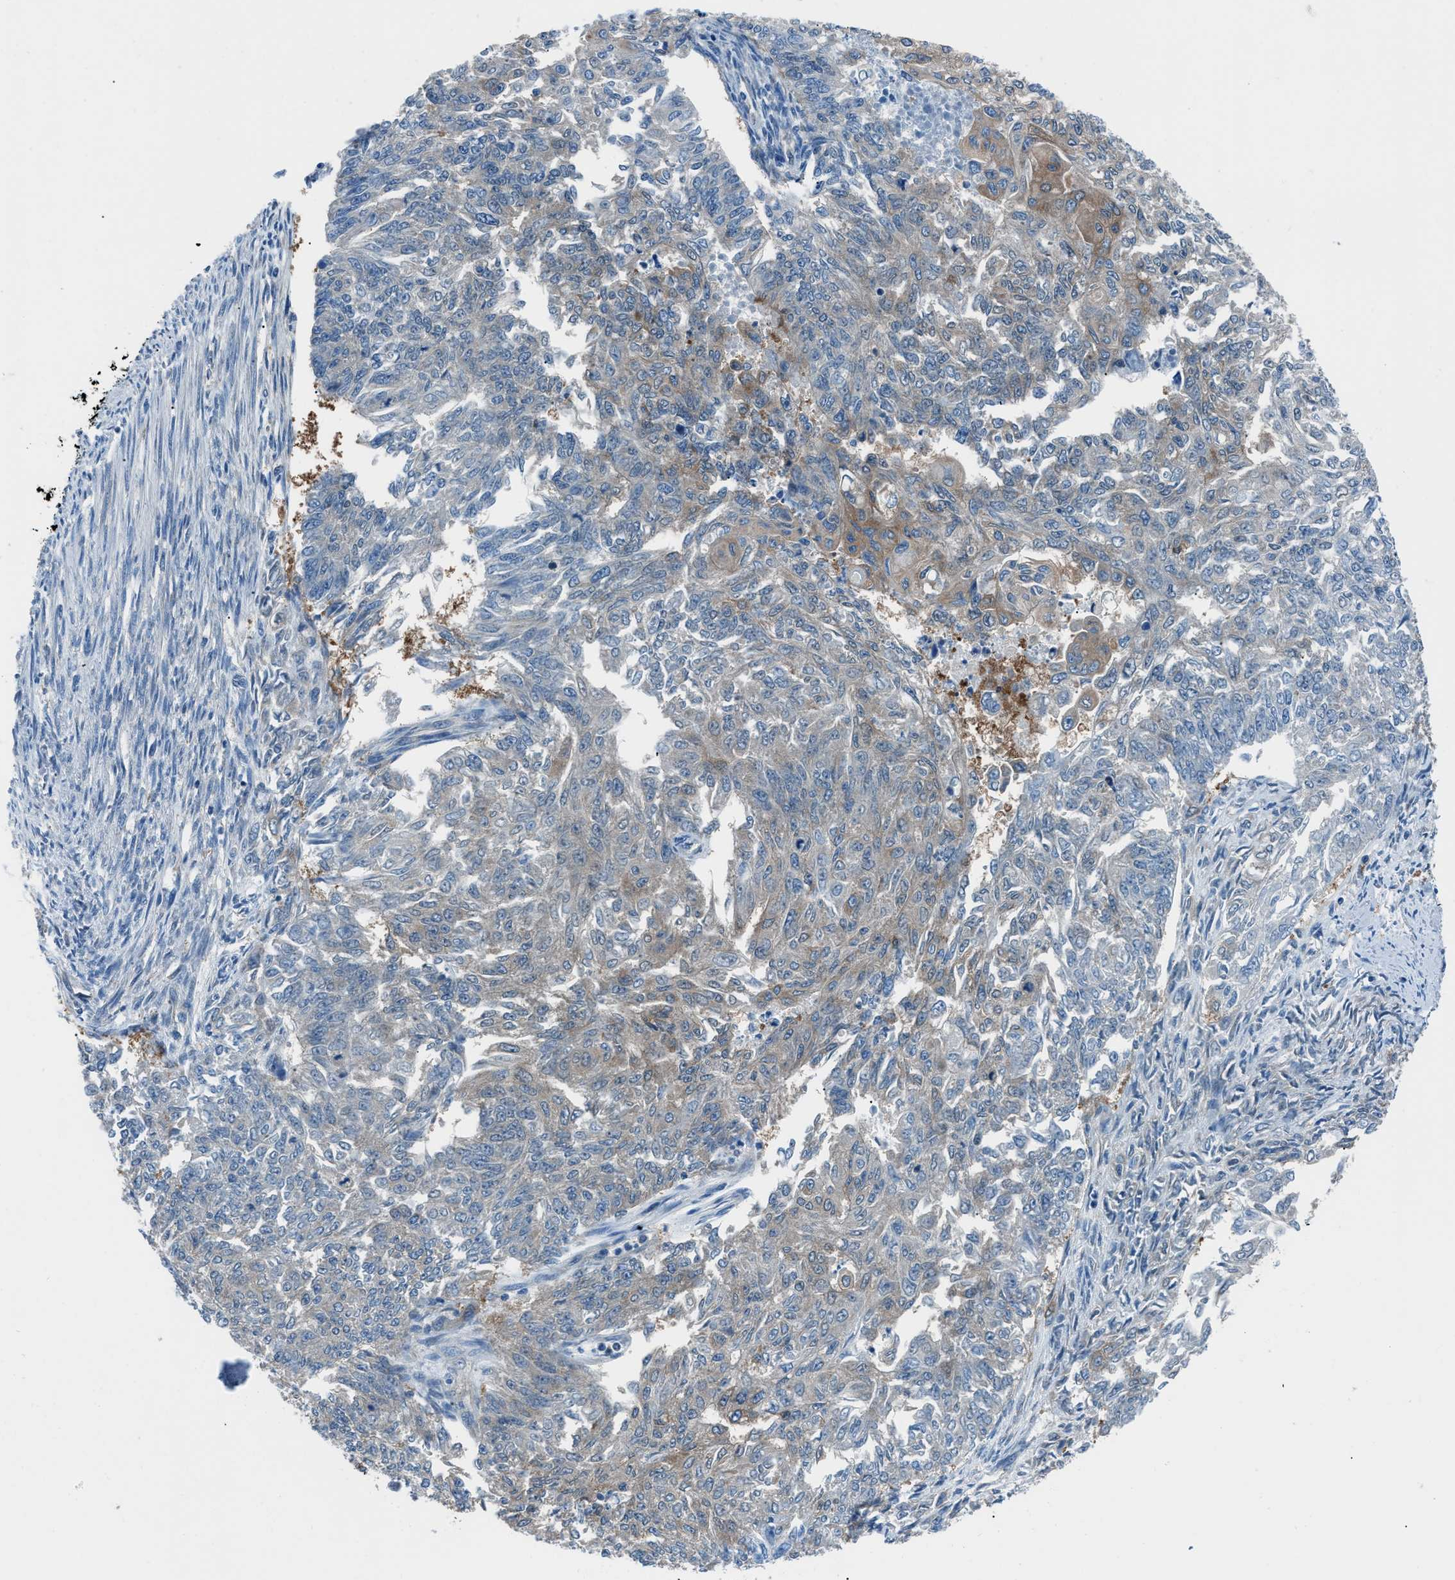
{"staining": {"intensity": "moderate", "quantity": "<25%", "location": "cytoplasmic/membranous"}, "tissue": "endometrial cancer", "cell_type": "Tumor cells", "image_type": "cancer", "snomed": [{"axis": "morphology", "description": "Adenocarcinoma, NOS"}, {"axis": "topography", "description": "Endometrium"}], "caption": "Tumor cells exhibit low levels of moderate cytoplasmic/membranous expression in approximately <25% of cells in endometrial cancer. Nuclei are stained in blue.", "gene": "SARS1", "patient": {"sex": "female", "age": 32}}